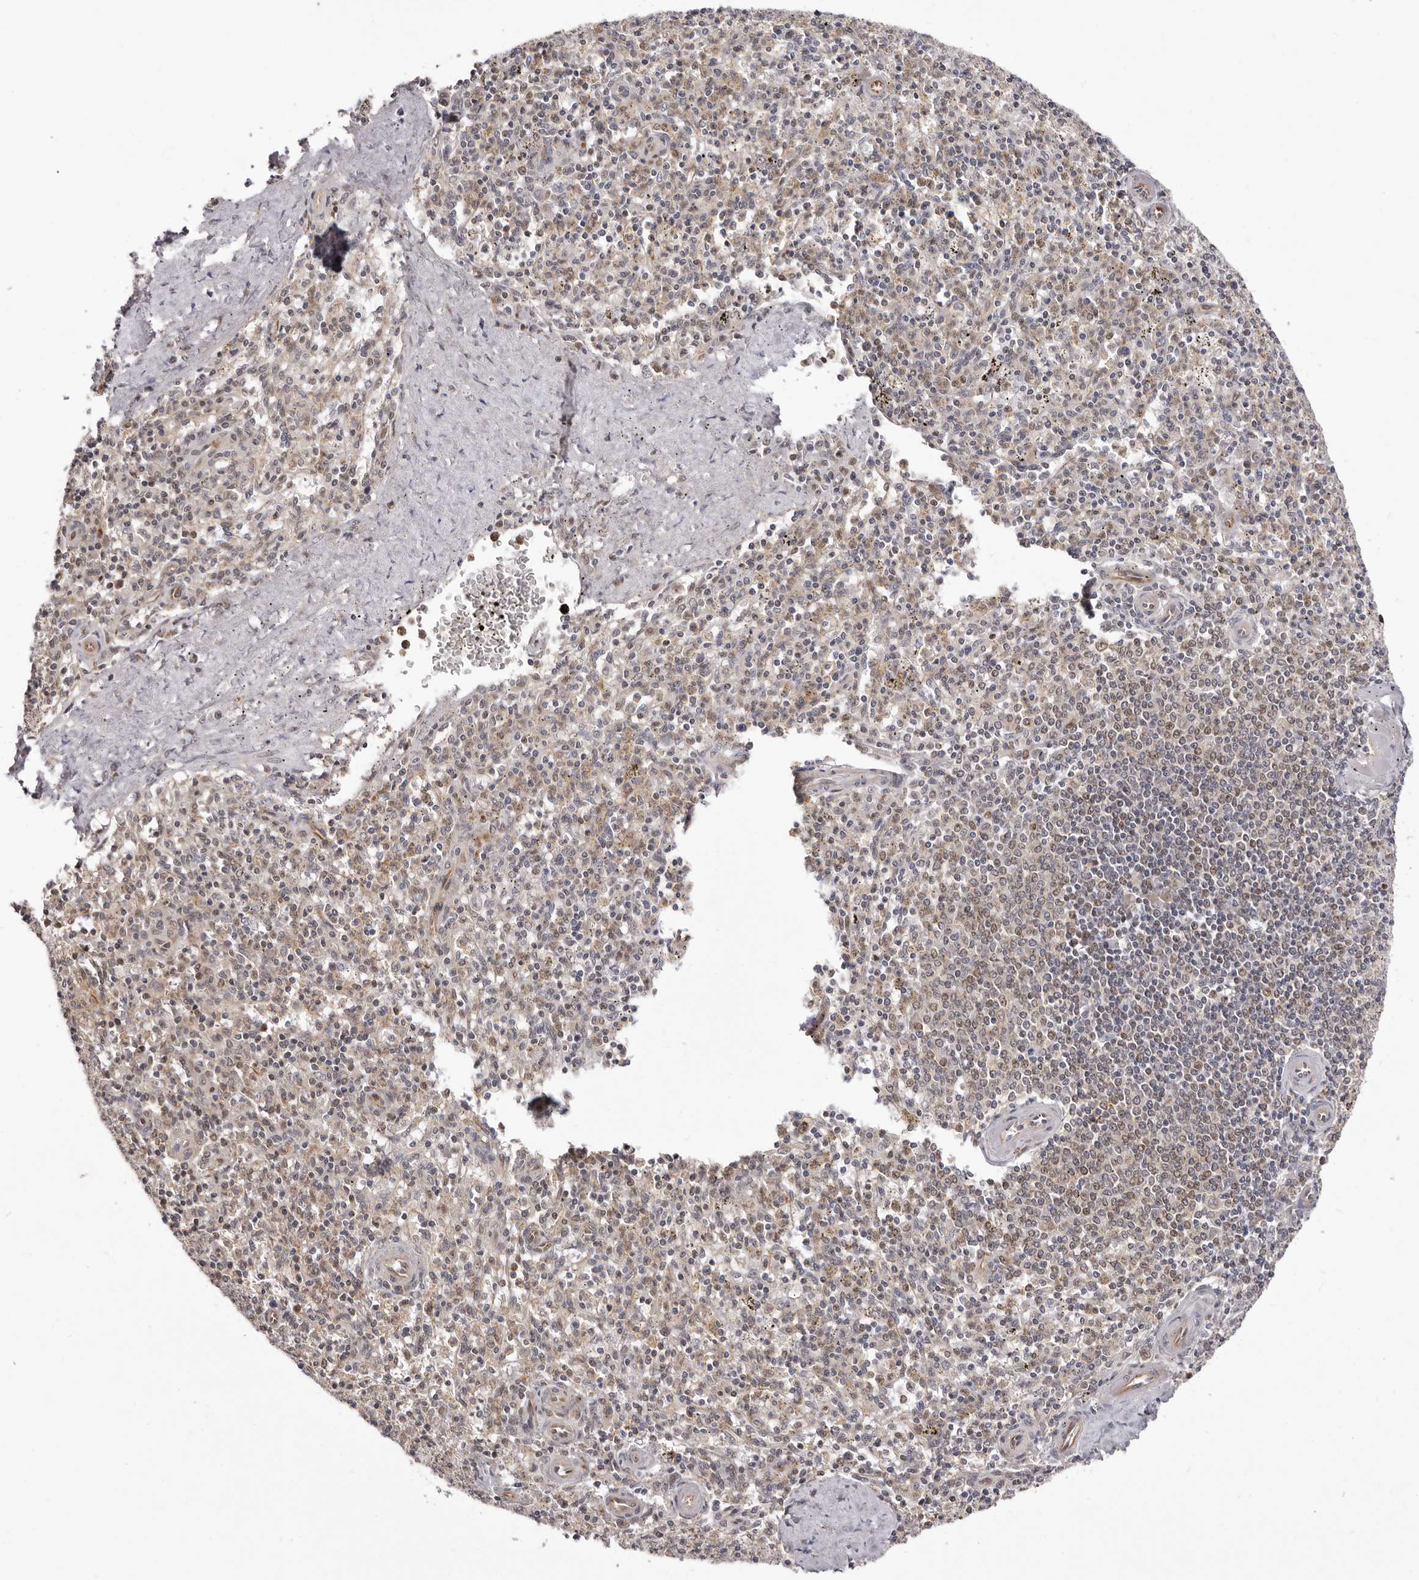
{"staining": {"intensity": "weak", "quantity": "<25%", "location": "cytoplasmic/membranous,nuclear"}, "tissue": "spleen", "cell_type": "Cells in red pulp", "image_type": "normal", "snomed": [{"axis": "morphology", "description": "Normal tissue, NOS"}, {"axis": "topography", "description": "Spleen"}], "caption": "Cells in red pulp show no significant staining in normal spleen. (DAB (3,3'-diaminobenzidine) immunohistochemistry visualized using brightfield microscopy, high magnification).", "gene": "GLRX3", "patient": {"sex": "male", "age": 72}}